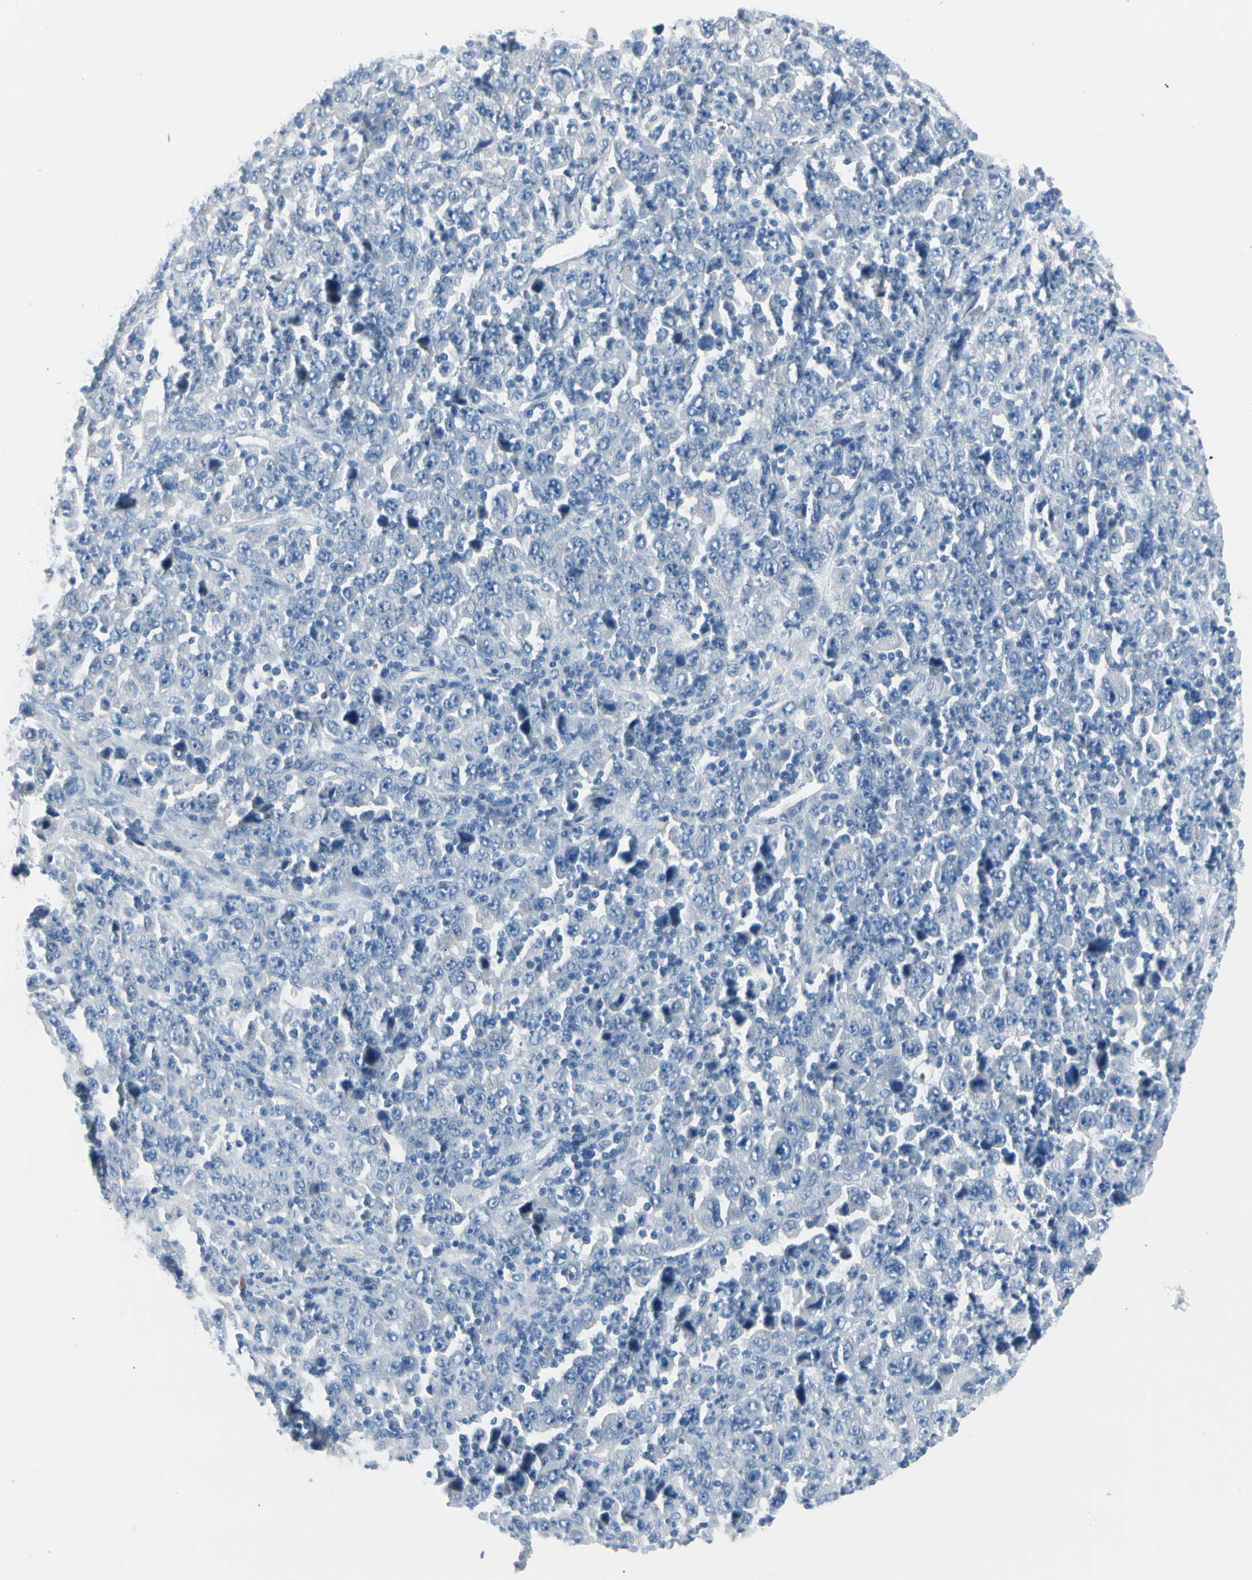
{"staining": {"intensity": "negative", "quantity": "none", "location": "none"}, "tissue": "stomach cancer", "cell_type": "Tumor cells", "image_type": "cancer", "snomed": [{"axis": "morphology", "description": "Normal tissue, NOS"}, {"axis": "morphology", "description": "Adenocarcinoma, NOS"}, {"axis": "topography", "description": "Stomach, upper"}, {"axis": "topography", "description": "Stomach"}], "caption": "Immunohistochemistry of stomach cancer demonstrates no expression in tumor cells.", "gene": "TPO", "patient": {"sex": "male", "age": 59}}